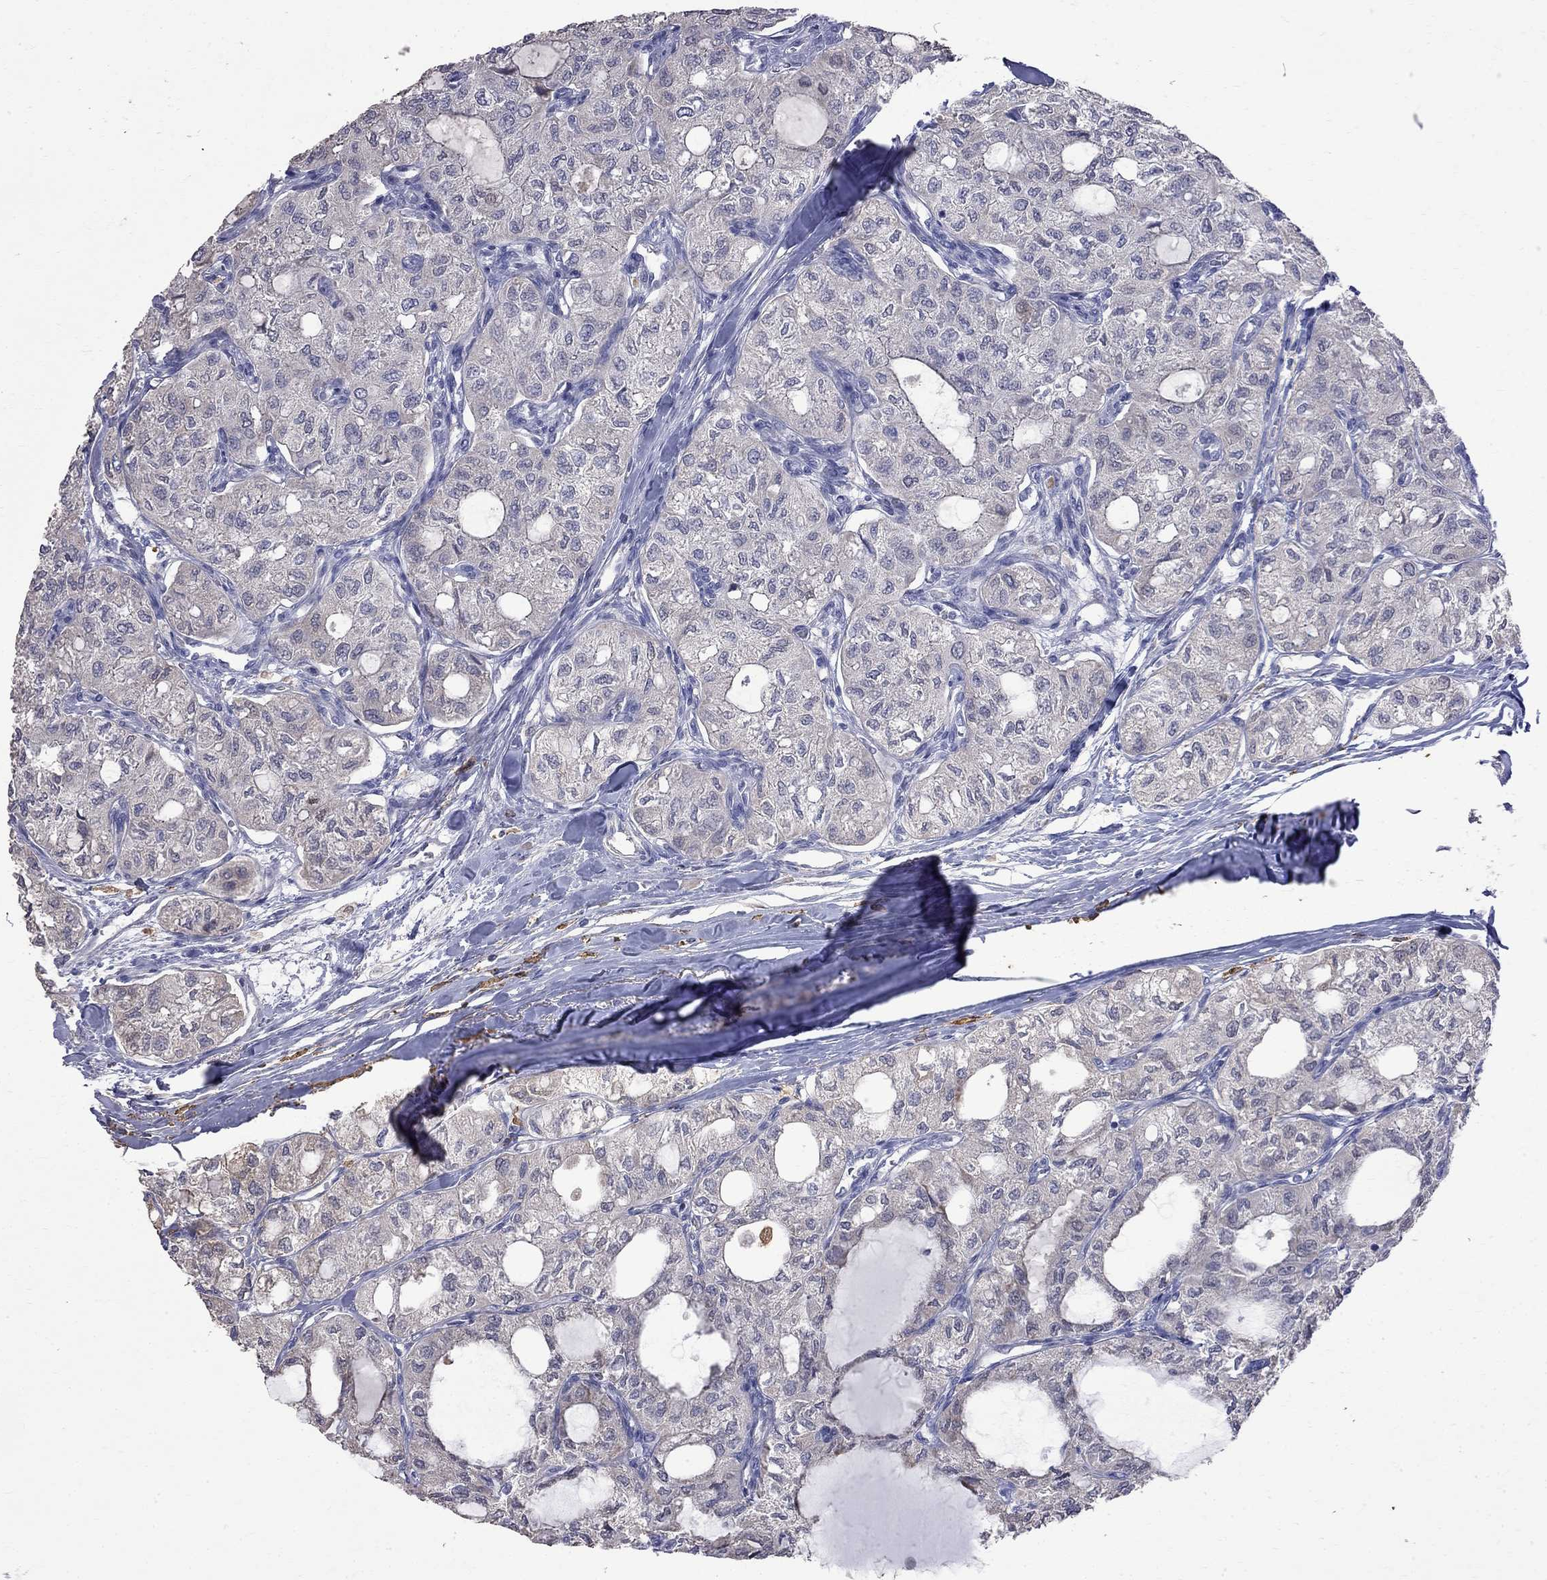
{"staining": {"intensity": "negative", "quantity": "none", "location": "none"}, "tissue": "thyroid cancer", "cell_type": "Tumor cells", "image_type": "cancer", "snomed": [{"axis": "morphology", "description": "Follicular adenoma carcinoma, NOS"}, {"axis": "topography", "description": "Thyroid gland"}], "caption": "An immunohistochemistry micrograph of thyroid follicular adenoma carcinoma is shown. There is no staining in tumor cells of thyroid follicular adenoma carcinoma. (DAB (3,3'-diaminobenzidine) immunohistochemistry with hematoxylin counter stain).", "gene": "CKAP2", "patient": {"sex": "male", "age": 75}}